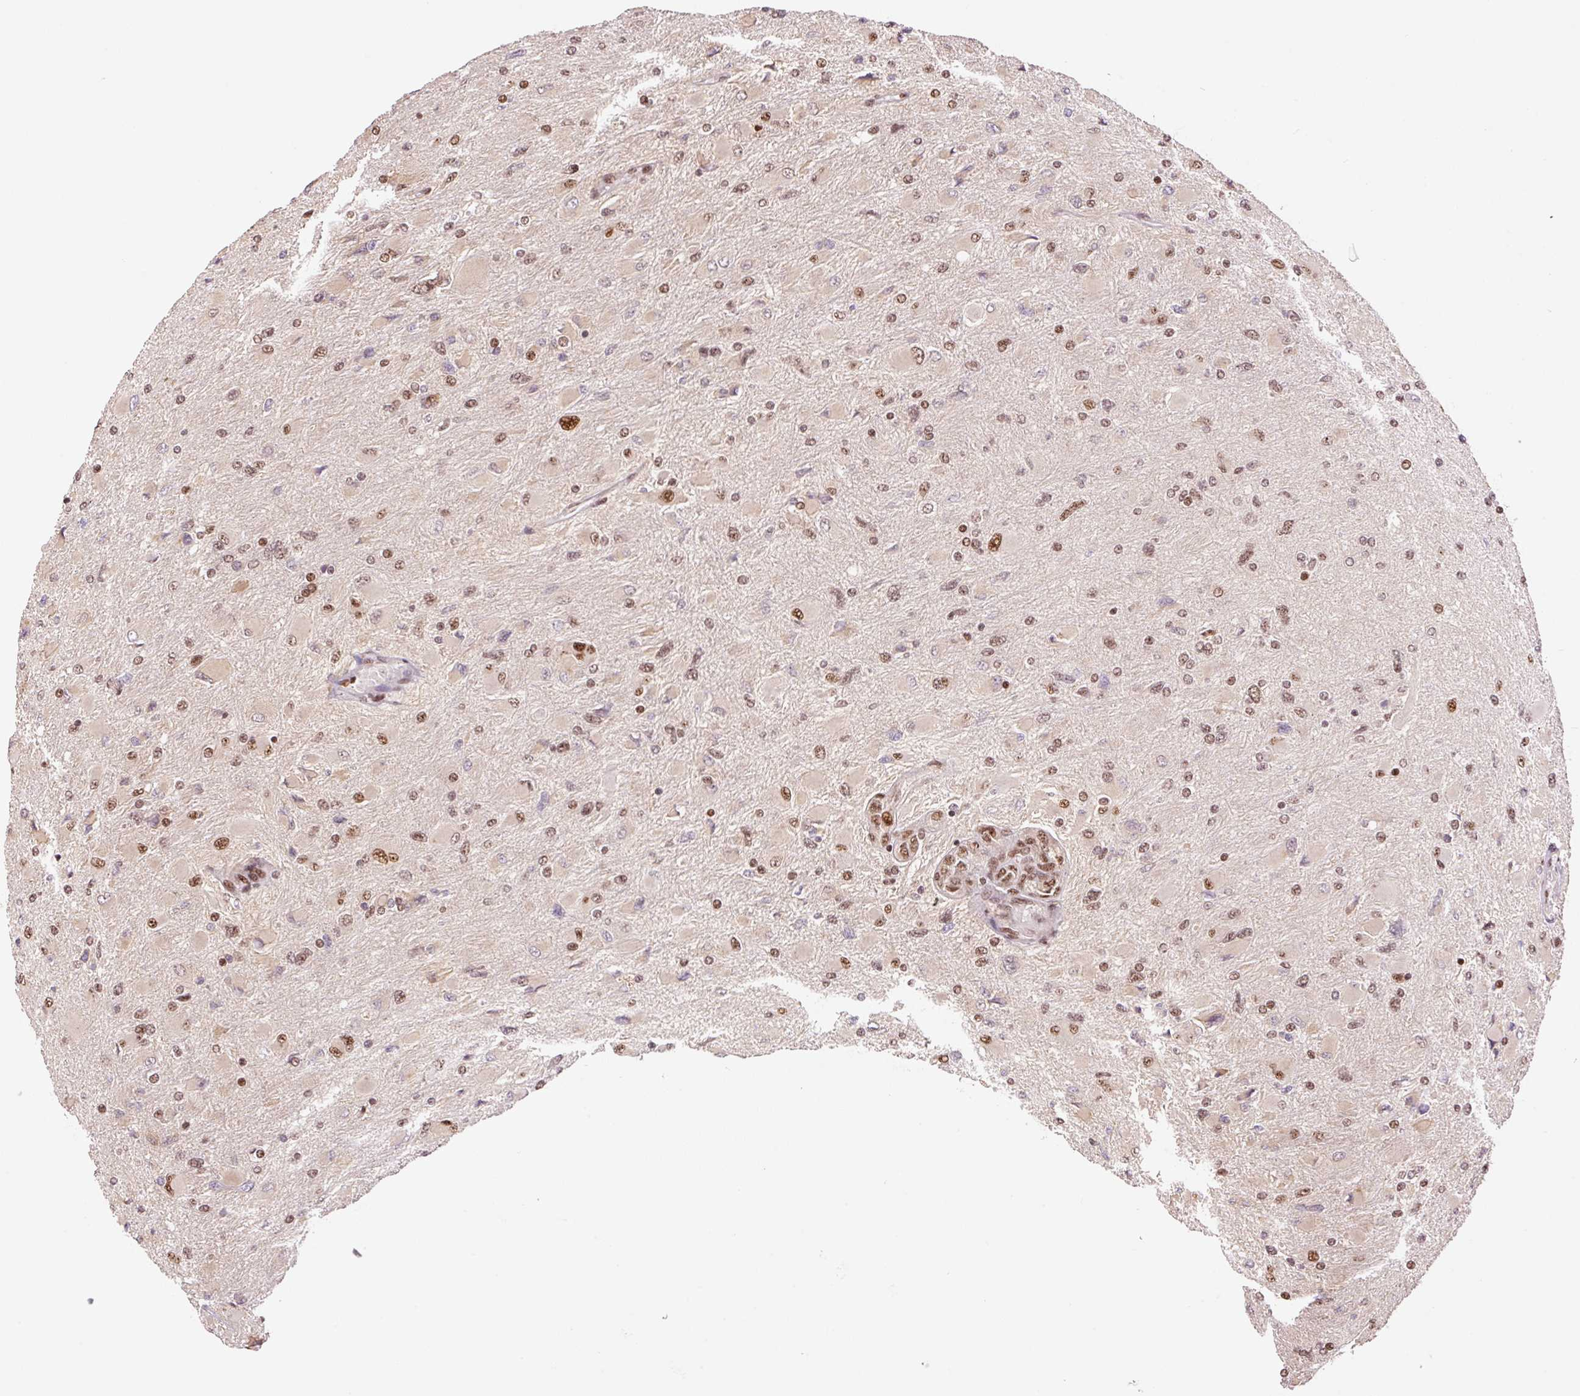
{"staining": {"intensity": "moderate", "quantity": ">75%", "location": "nuclear"}, "tissue": "glioma", "cell_type": "Tumor cells", "image_type": "cancer", "snomed": [{"axis": "morphology", "description": "Glioma, malignant, High grade"}, {"axis": "topography", "description": "Cerebral cortex"}], "caption": "There is medium levels of moderate nuclear staining in tumor cells of glioma, as demonstrated by immunohistochemical staining (brown color).", "gene": "INTS8", "patient": {"sex": "female", "age": 36}}